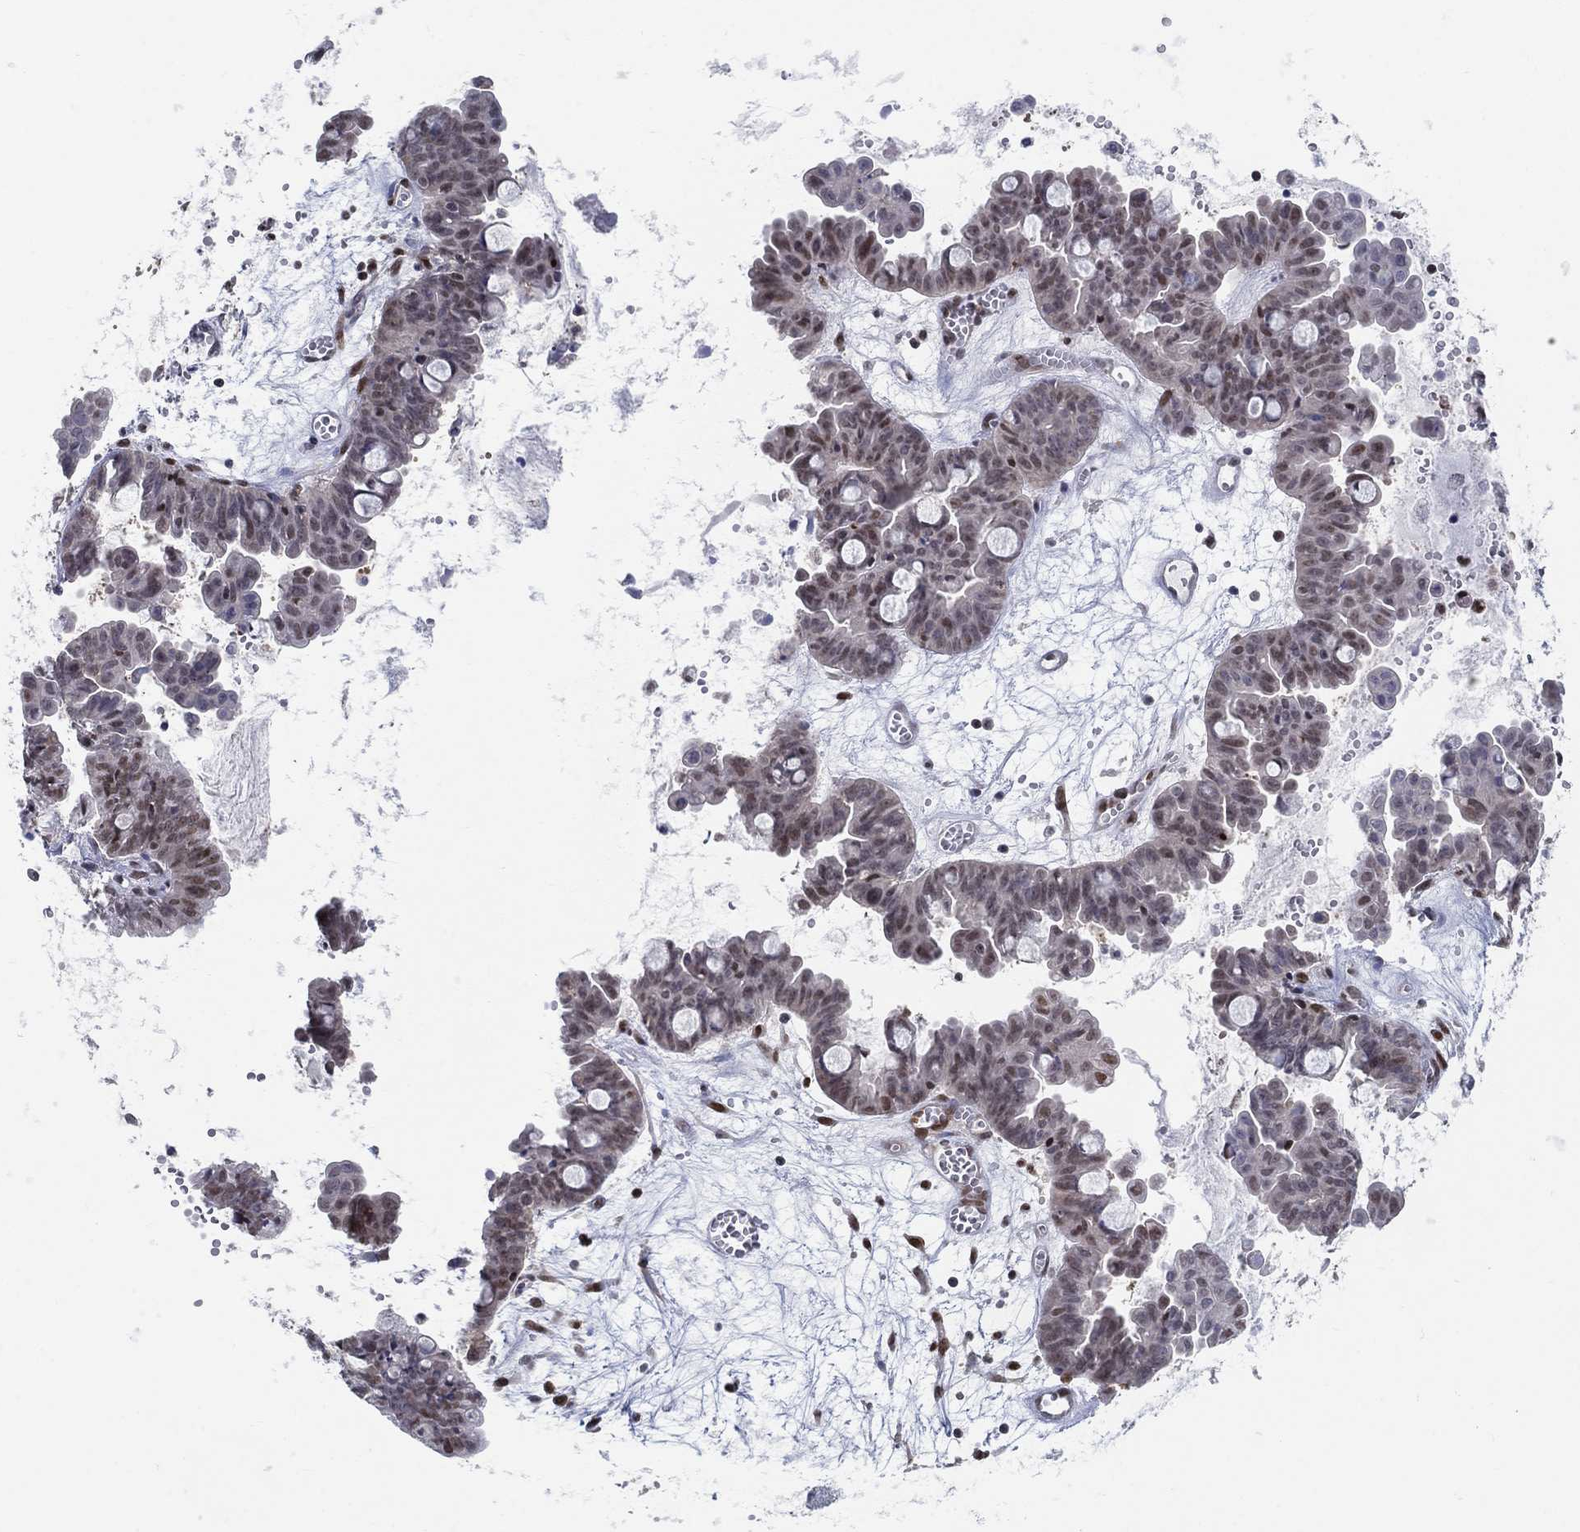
{"staining": {"intensity": "moderate", "quantity": "<25%", "location": "nuclear"}, "tissue": "ovarian cancer", "cell_type": "Tumor cells", "image_type": "cancer", "snomed": [{"axis": "morphology", "description": "Cystadenocarcinoma, mucinous, NOS"}, {"axis": "topography", "description": "Ovary"}], "caption": "Immunohistochemical staining of mucinous cystadenocarcinoma (ovarian) demonstrates low levels of moderate nuclear protein positivity in about <25% of tumor cells. The staining was performed using DAB, with brown indicating positive protein expression. Nuclei are stained blue with hematoxylin.", "gene": "CENPE", "patient": {"sex": "female", "age": 63}}